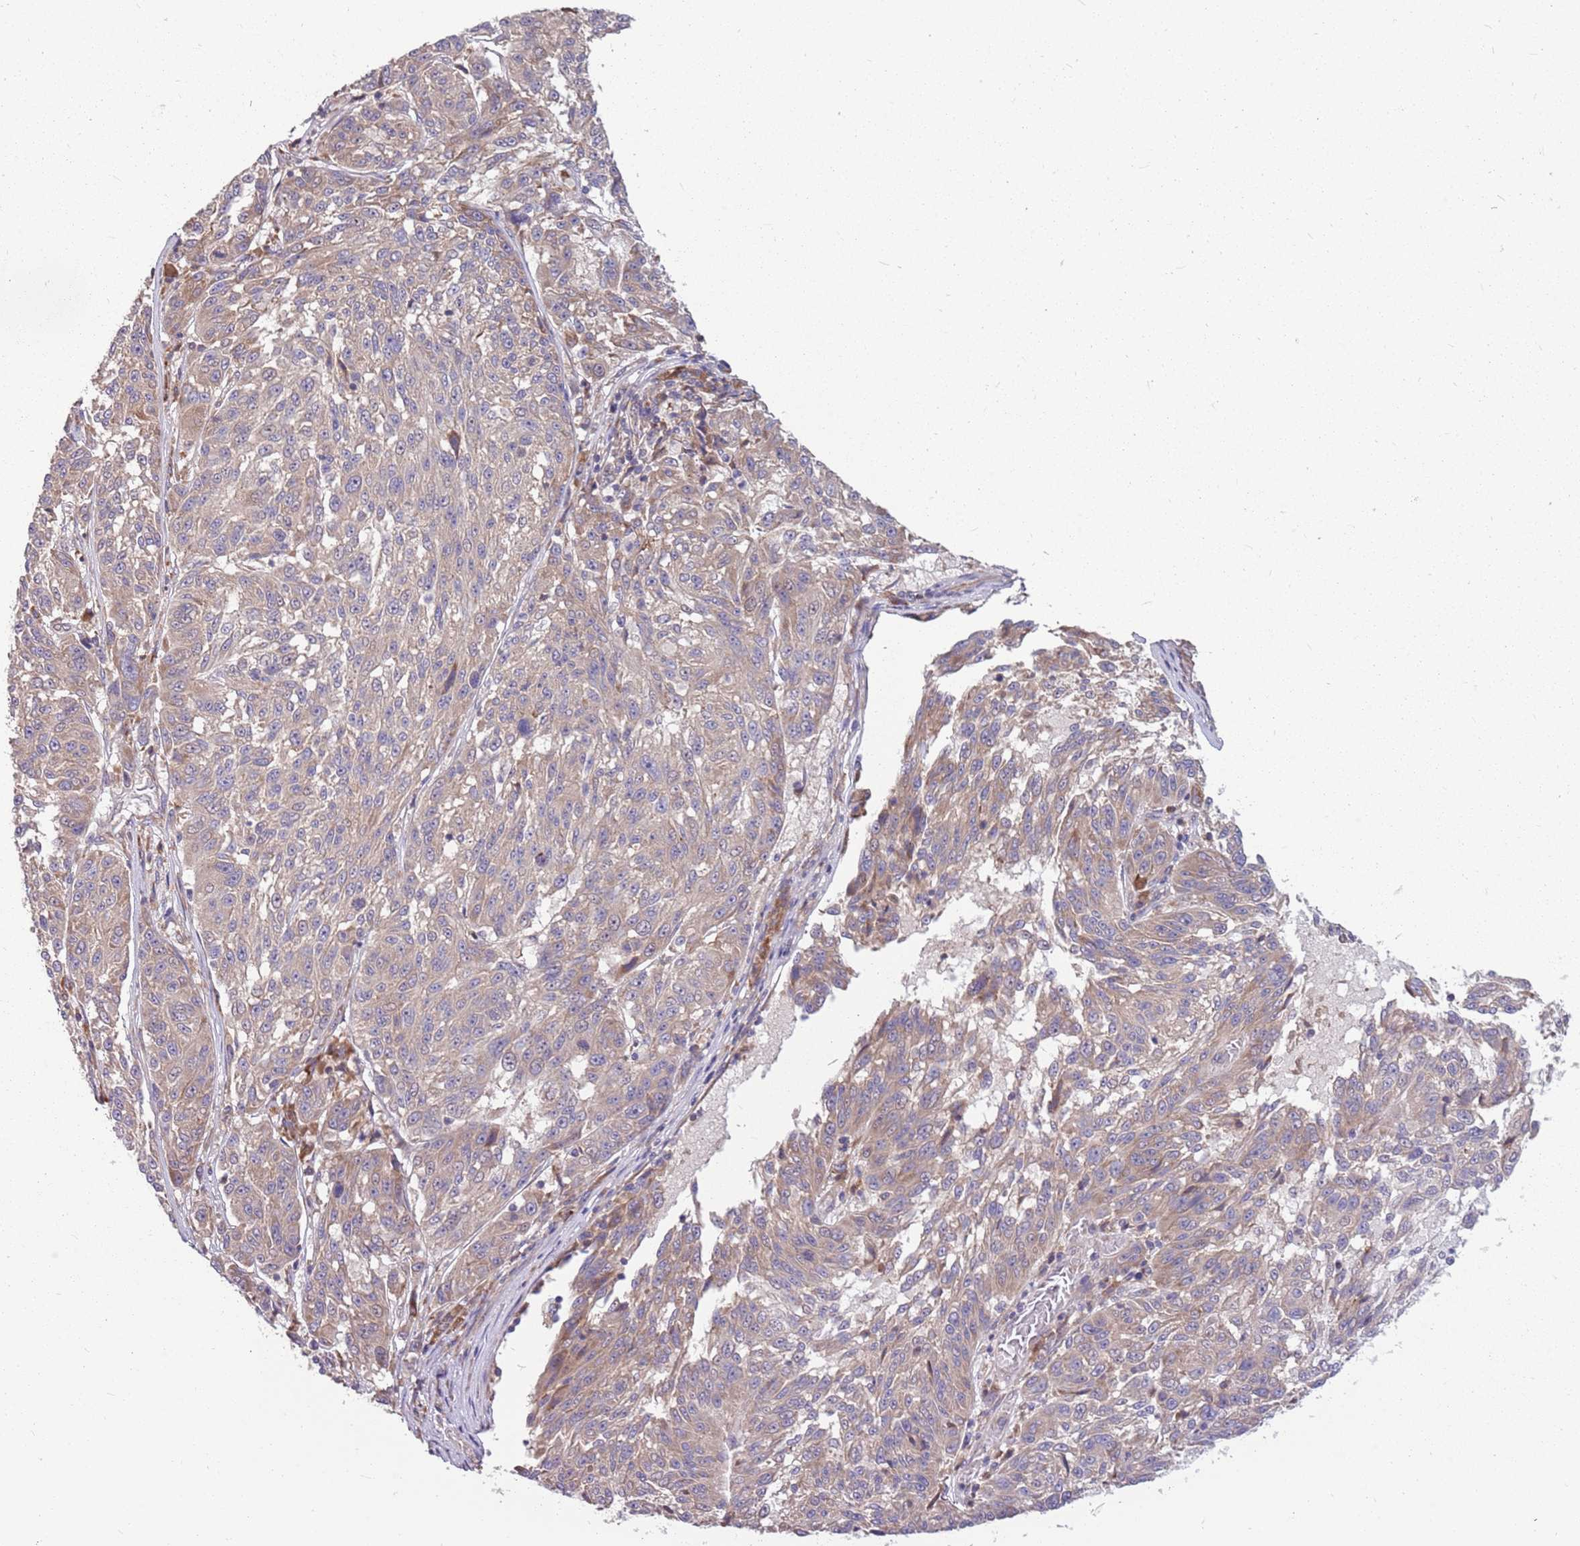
{"staining": {"intensity": "weak", "quantity": "25%-75%", "location": "cytoplasmic/membranous"}, "tissue": "melanoma", "cell_type": "Tumor cells", "image_type": "cancer", "snomed": [{"axis": "morphology", "description": "Malignant melanoma, NOS"}, {"axis": "topography", "description": "Skin"}], "caption": "This micrograph shows melanoma stained with IHC to label a protein in brown. The cytoplasmic/membranous of tumor cells show weak positivity for the protein. Nuclei are counter-stained blue.", "gene": "PPP1R27", "patient": {"sex": "male", "age": 53}}